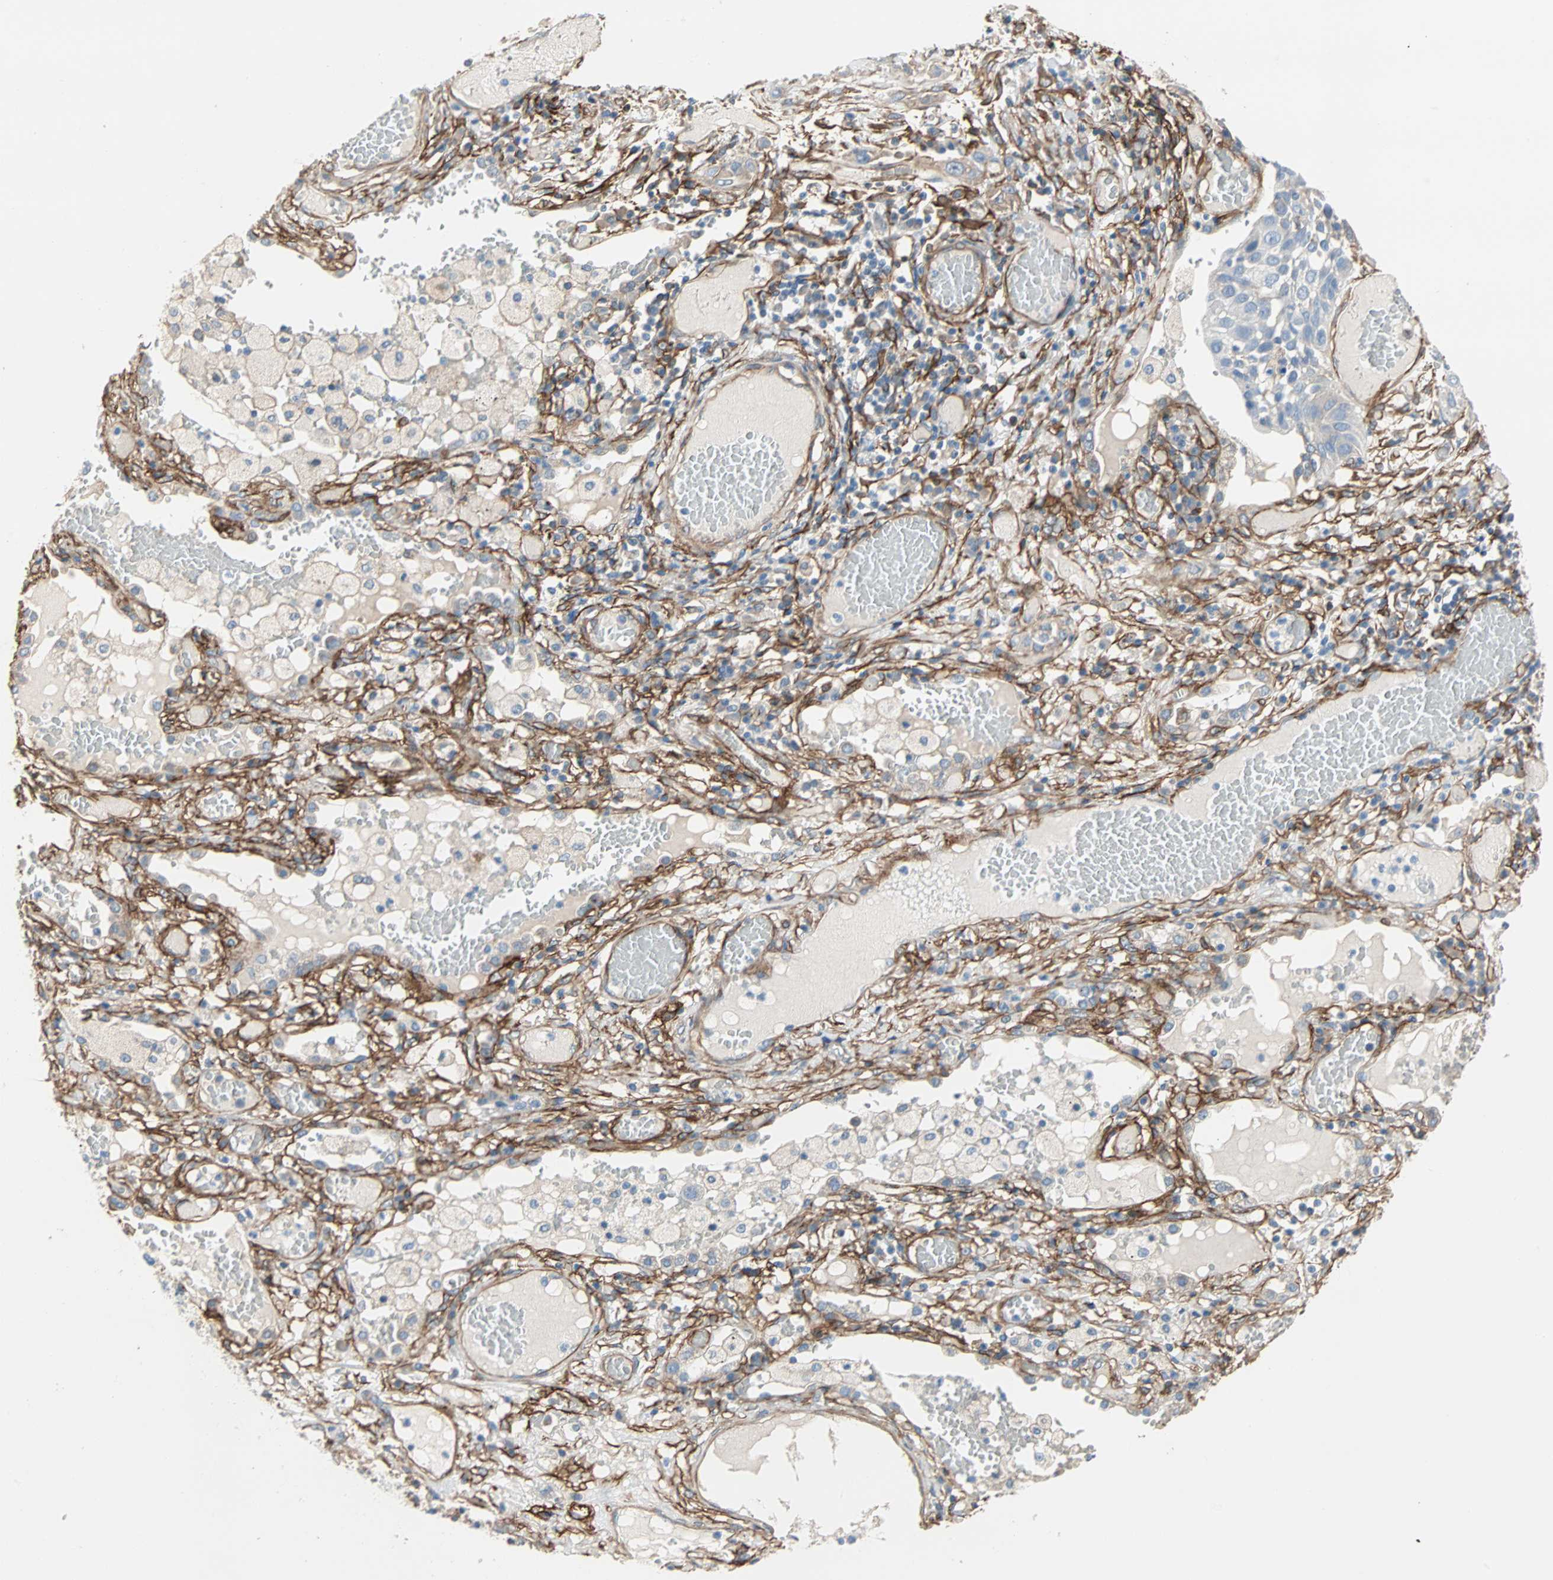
{"staining": {"intensity": "negative", "quantity": "none", "location": "none"}, "tissue": "lung cancer", "cell_type": "Tumor cells", "image_type": "cancer", "snomed": [{"axis": "morphology", "description": "Squamous cell carcinoma, NOS"}, {"axis": "topography", "description": "Lung"}], "caption": "Protein analysis of lung cancer reveals no significant staining in tumor cells.", "gene": "EPB41L2", "patient": {"sex": "male", "age": 71}}